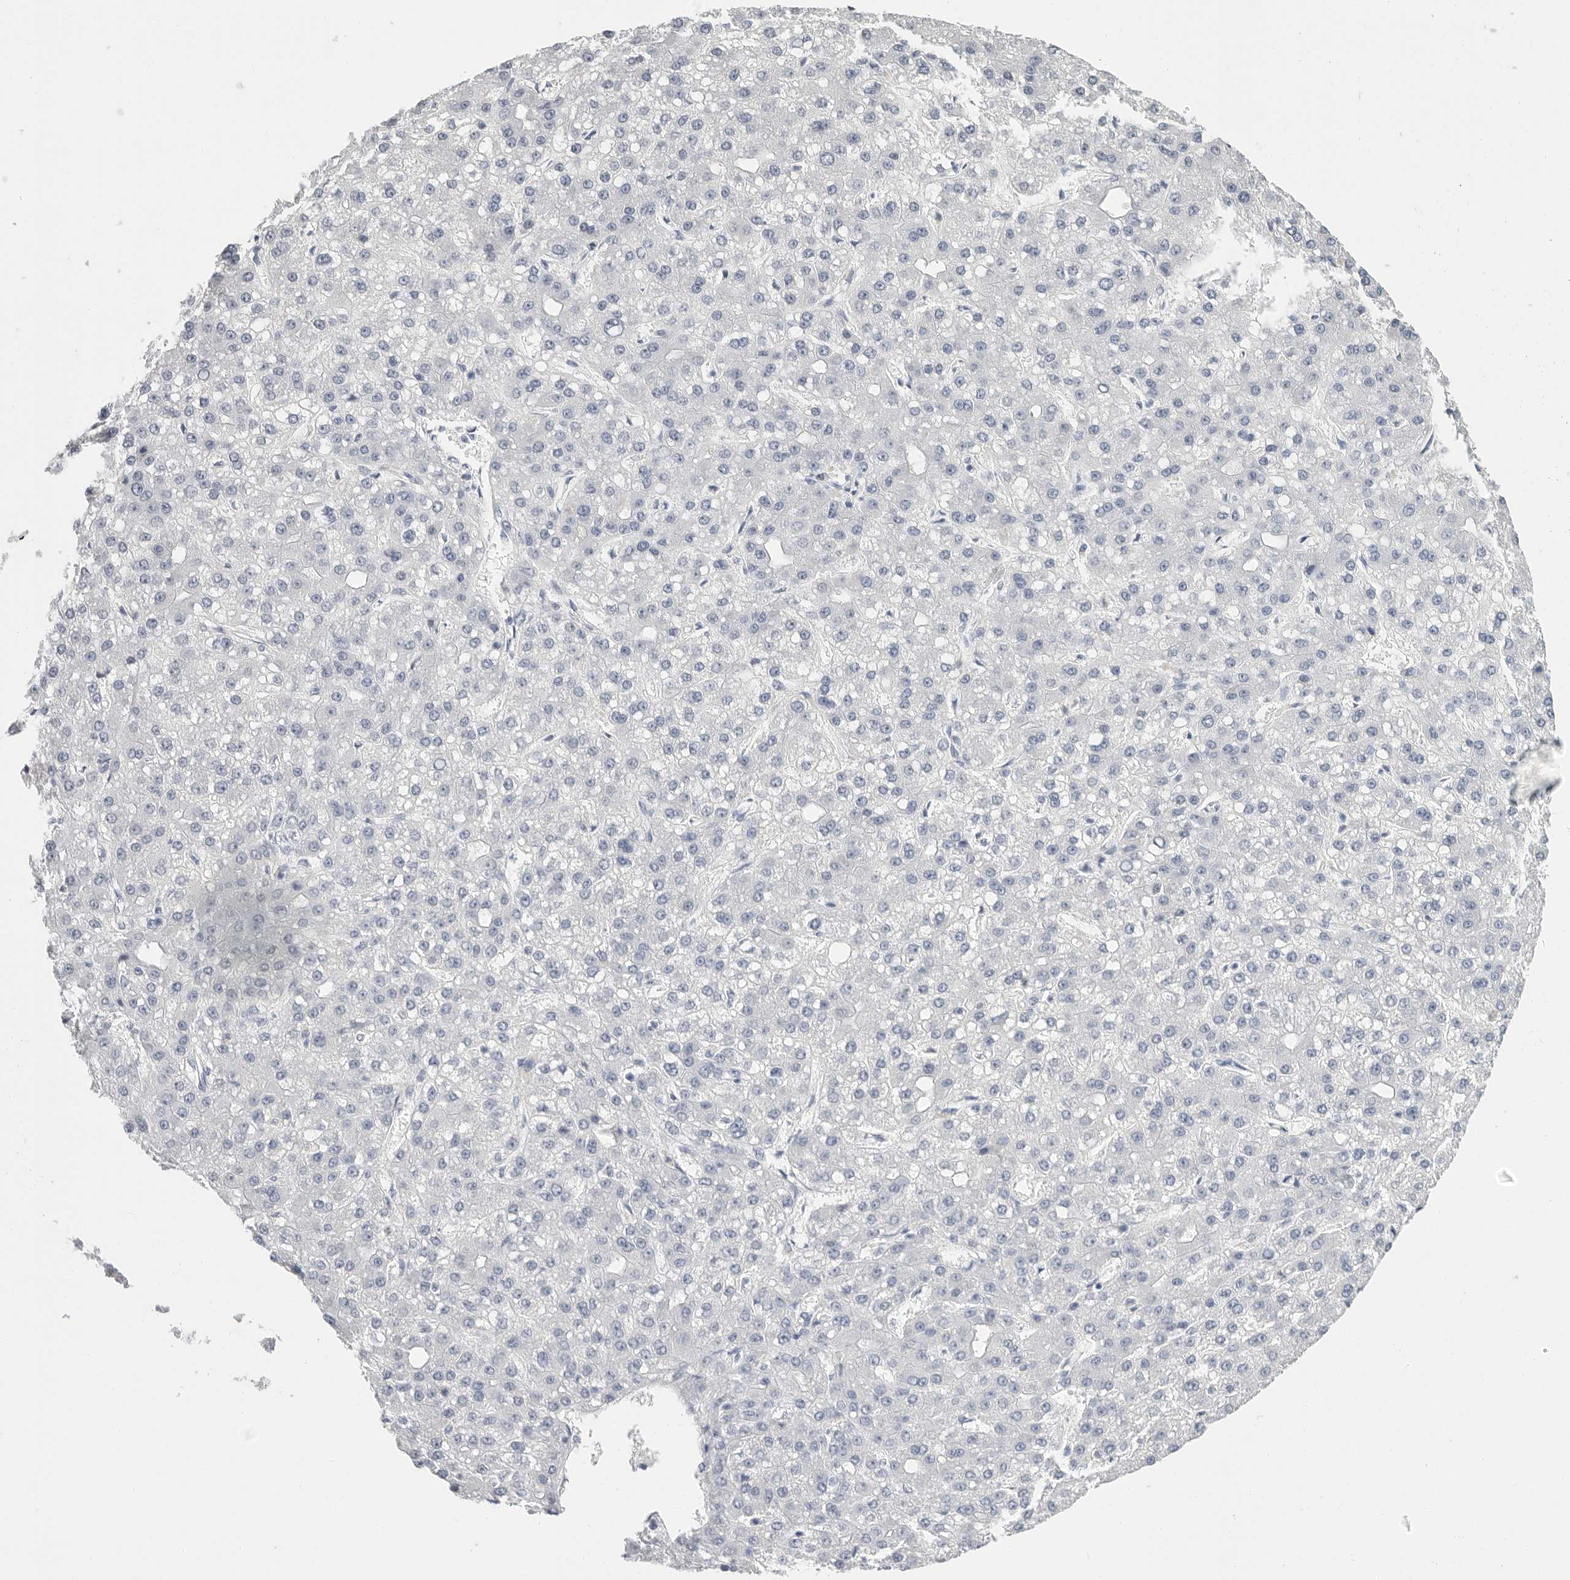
{"staining": {"intensity": "negative", "quantity": "none", "location": "none"}, "tissue": "liver cancer", "cell_type": "Tumor cells", "image_type": "cancer", "snomed": [{"axis": "morphology", "description": "Carcinoma, Hepatocellular, NOS"}, {"axis": "topography", "description": "Liver"}], "caption": "High magnification brightfield microscopy of liver cancer stained with DAB (brown) and counterstained with hematoxylin (blue): tumor cells show no significant positivity.", "gene": "ARHGEF10", "patient": {"sex": "male", "age": 67}}